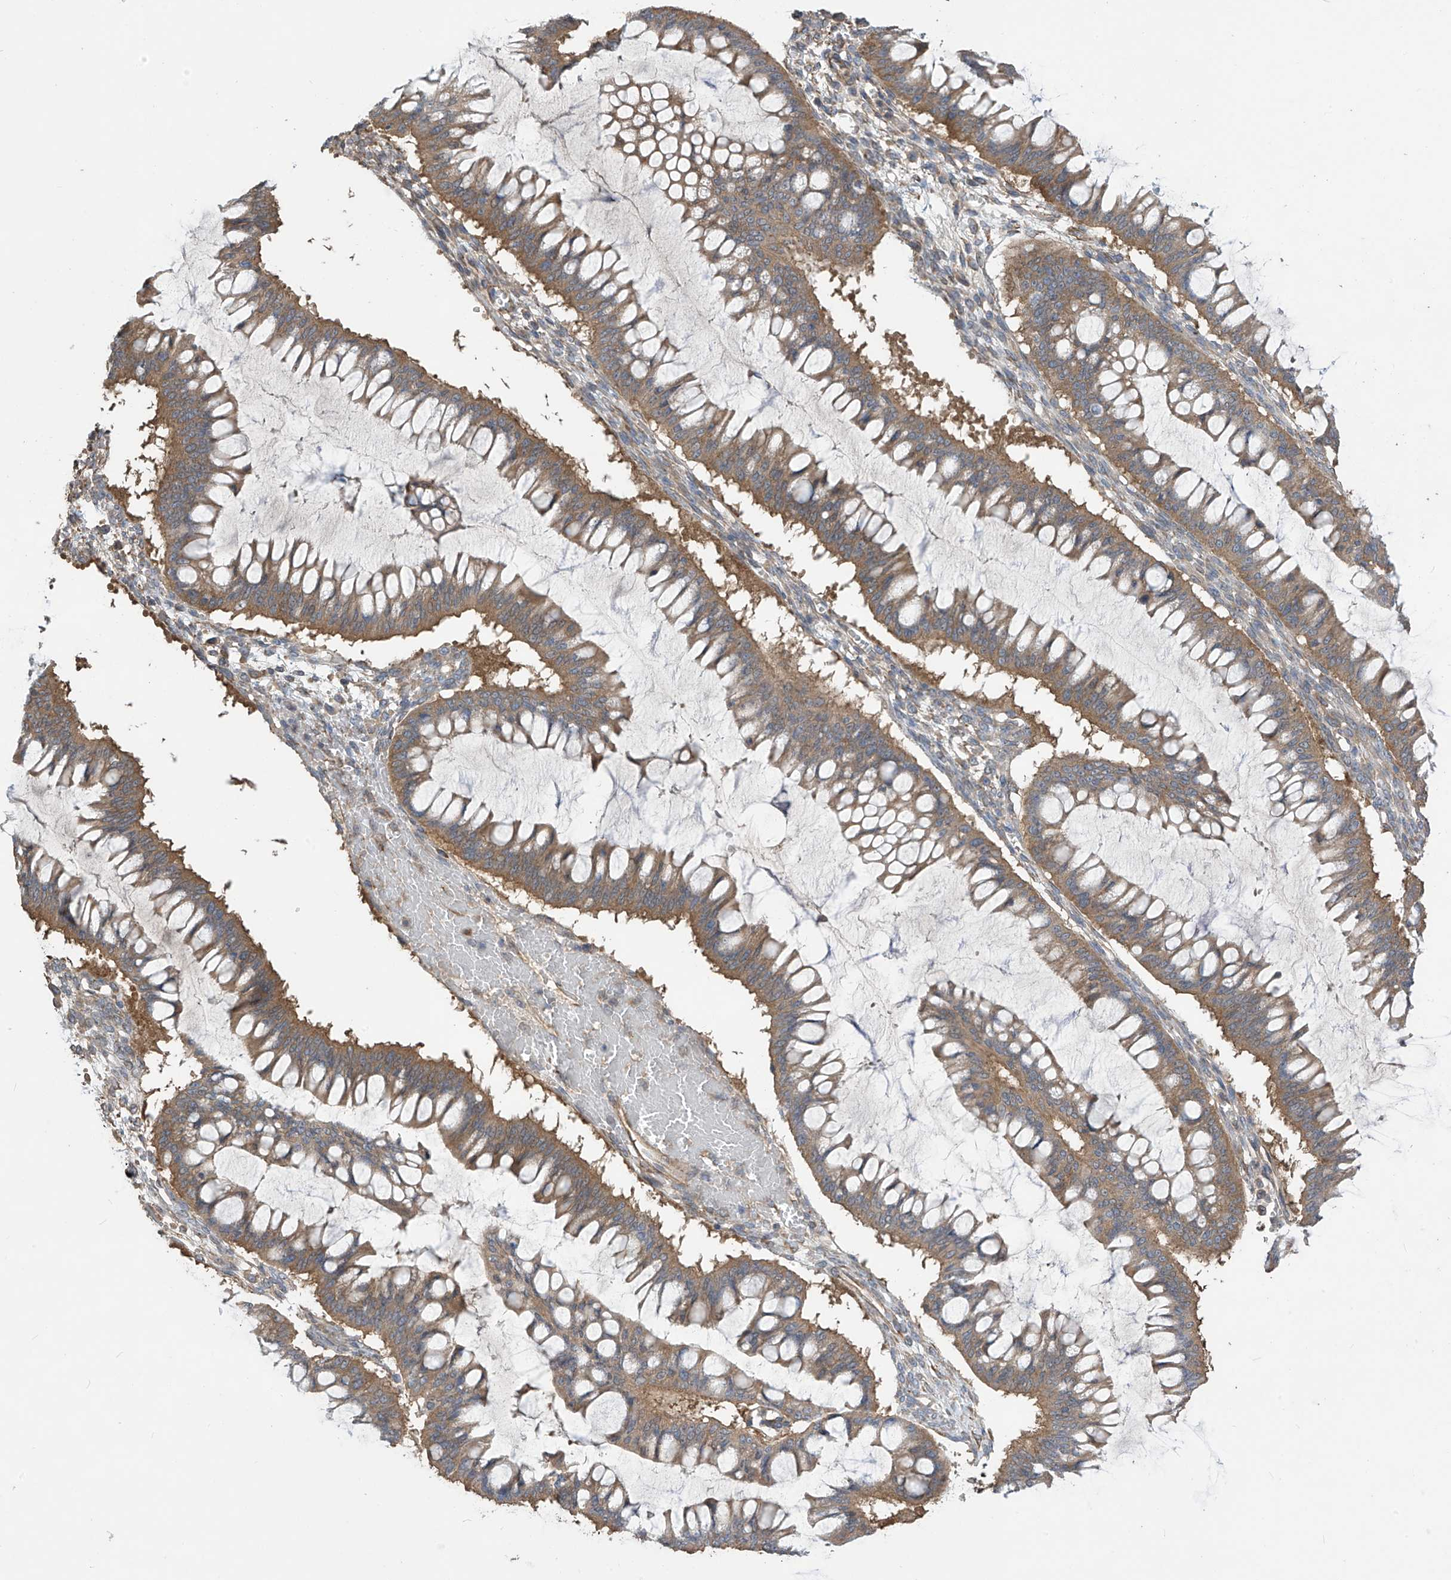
{"staining": {"intensity": "moderate", "quantity": ">75%", "location": "cytoplasmic/membranous"}, "tissue": "ovarian cancer", "cell_type": "Tumor cells", "image_type": "cancer", "snomed": [{"axis": "morphology", "description": "Cystadenocarcinoma, mucinous, NOS"}, {"axis": "topography", "description": "Ovary"}], "caption": "IHC (DAB) staining of mucinous cystadenocarcinoma (ovarian) shows moderate cytoplasmic/membranous protein expression in approximately >75% of tumor cells.", "gene": "PHACTR4", "patient": {"sex": "female", "age": 73}}